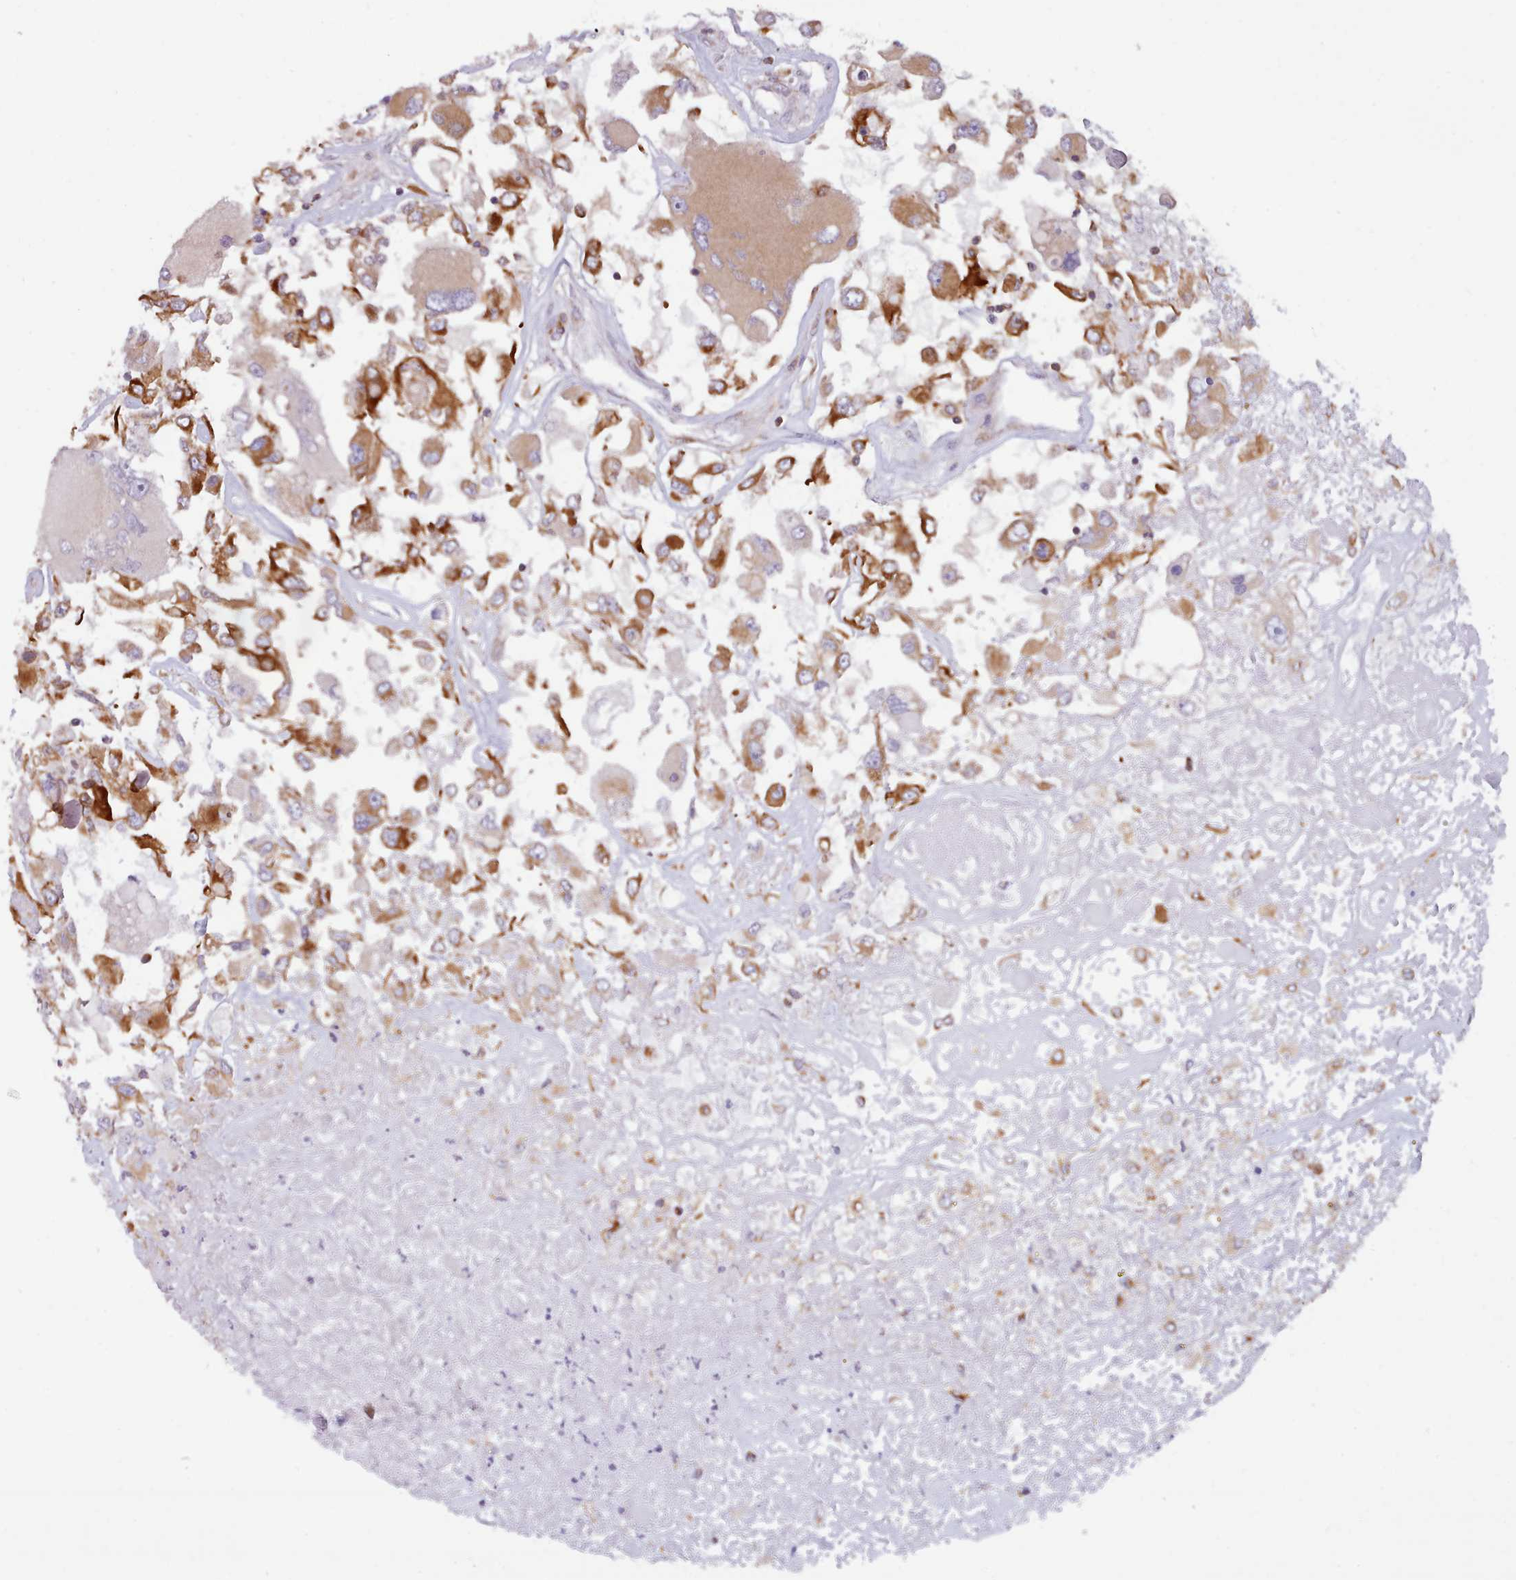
{"staining": {"intensity": "strong", "quantity": ">75%", "location": "cytoplasmic/membranous"}, "tissue": "renal cancer", "cell_type": "Tumor cells", "image_type": "cancer", "snomed": [{"axis": "morphology", "description": "Adenocarcinoma, NOS"}, {"axis": "topography", "description": "Kidney"}], "caption": "The immunohistochemical stain shows strong cytoplasmic/membranous expression in tumor cells of renal cancer tissue.", "gene": "CRYBG1", "patient": {"sex": "female", "age": 52}}